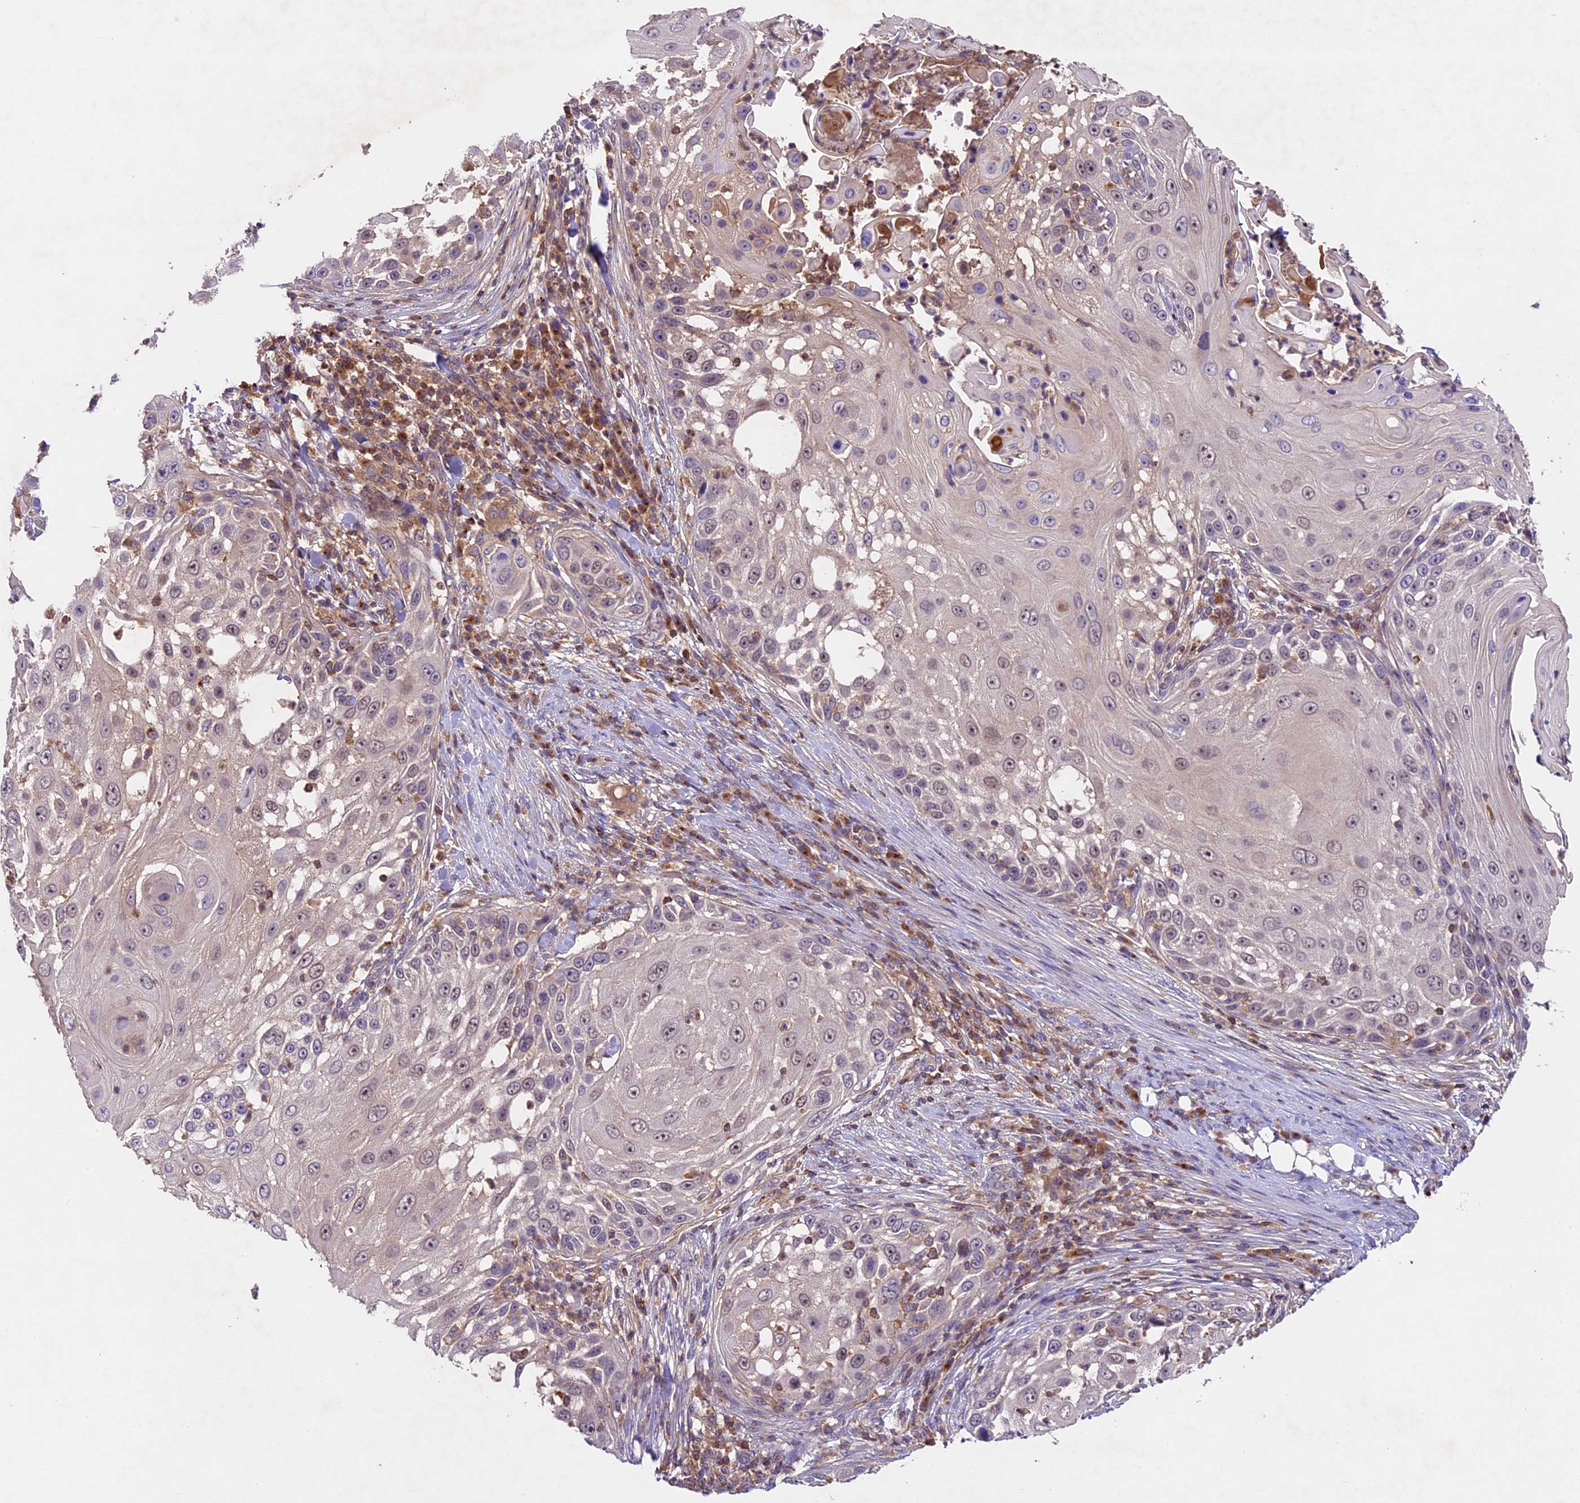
{"staining": {"intensity": "negative", "quantity": "none", "location": "none"}, "tissue": "skin cancer", "cell_type": "Tumor cells", "image_type": "cancer", "snomed": [{"axis": "morphology", "description": "Squamous cell carcinoma, NOS"}, {"axis": "topography", "description": "Skin"}], "caption": "An immunohistochemistry (IHC) photomicrograph of skin squamous cell carcinoma is shown. There is no staining in tumor cells of skin squamous cell carcinoma.", "gene": "TBC1D1", "patient": {"sex": "female", "age": 44}}